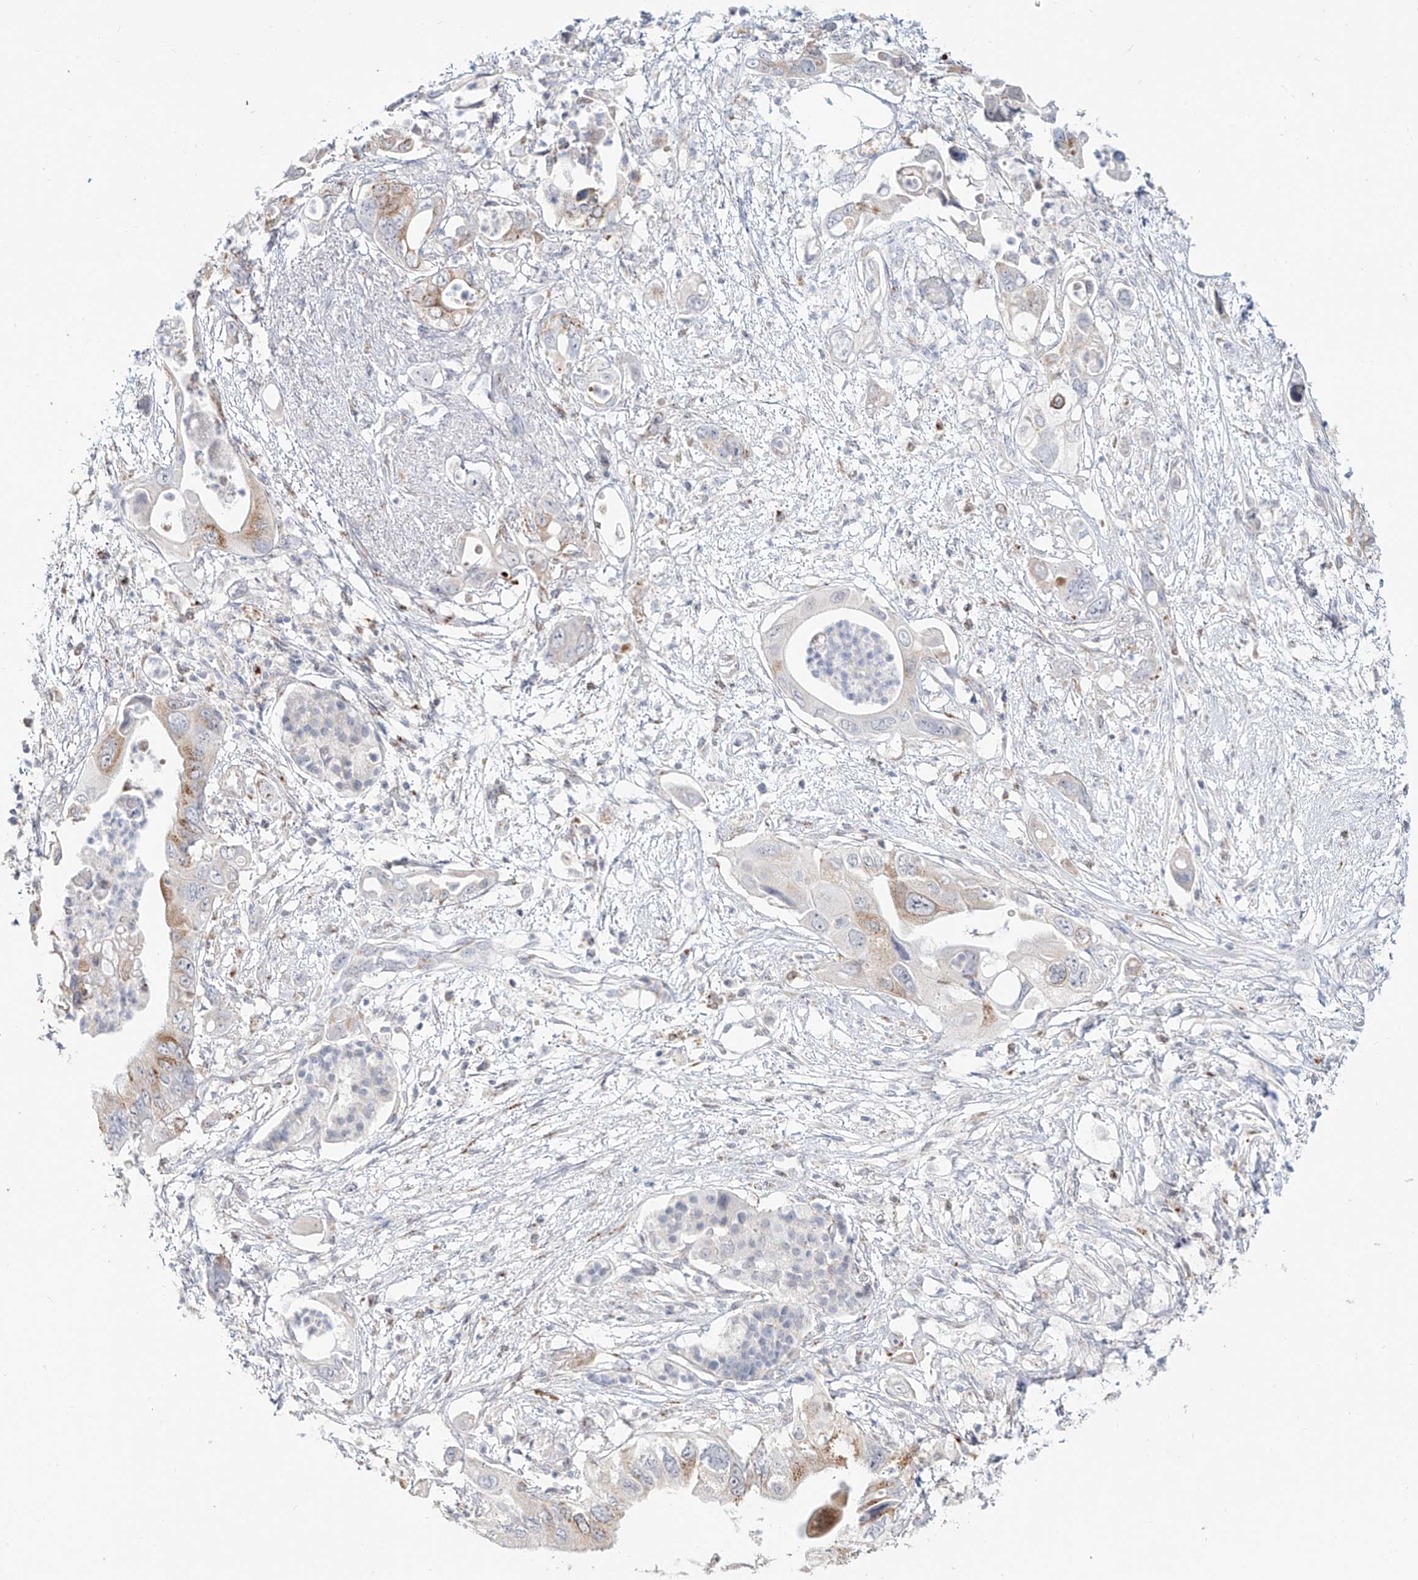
{"staining": {"intensity": "moderate", "quantity": "<25%", "location": "cytoplasmic/membranous"}, "tissue": "pancreatic cancer", "cell_type": "Tumor cells", "image_type": "cancer", "snomed": [{"axis": "morphology", "description": "Adenocarcinoma, NOS"}, {"axis": "topography", "description": "Pancreas"}], "caption": "A brown stain labels moderate cytoplasmic/membranous positivity of a protein in pancreatic adenocarcinoma tumor cells. The staining was performed using DAB (3,3'-diaminobenzidine) to visualize the protein expression in brown, while the nuclei were stained in blue with hematoxylin (Magnification: 20x).", "gene": "BSDC1", "patient": {"sex": "male", "age": 66}}